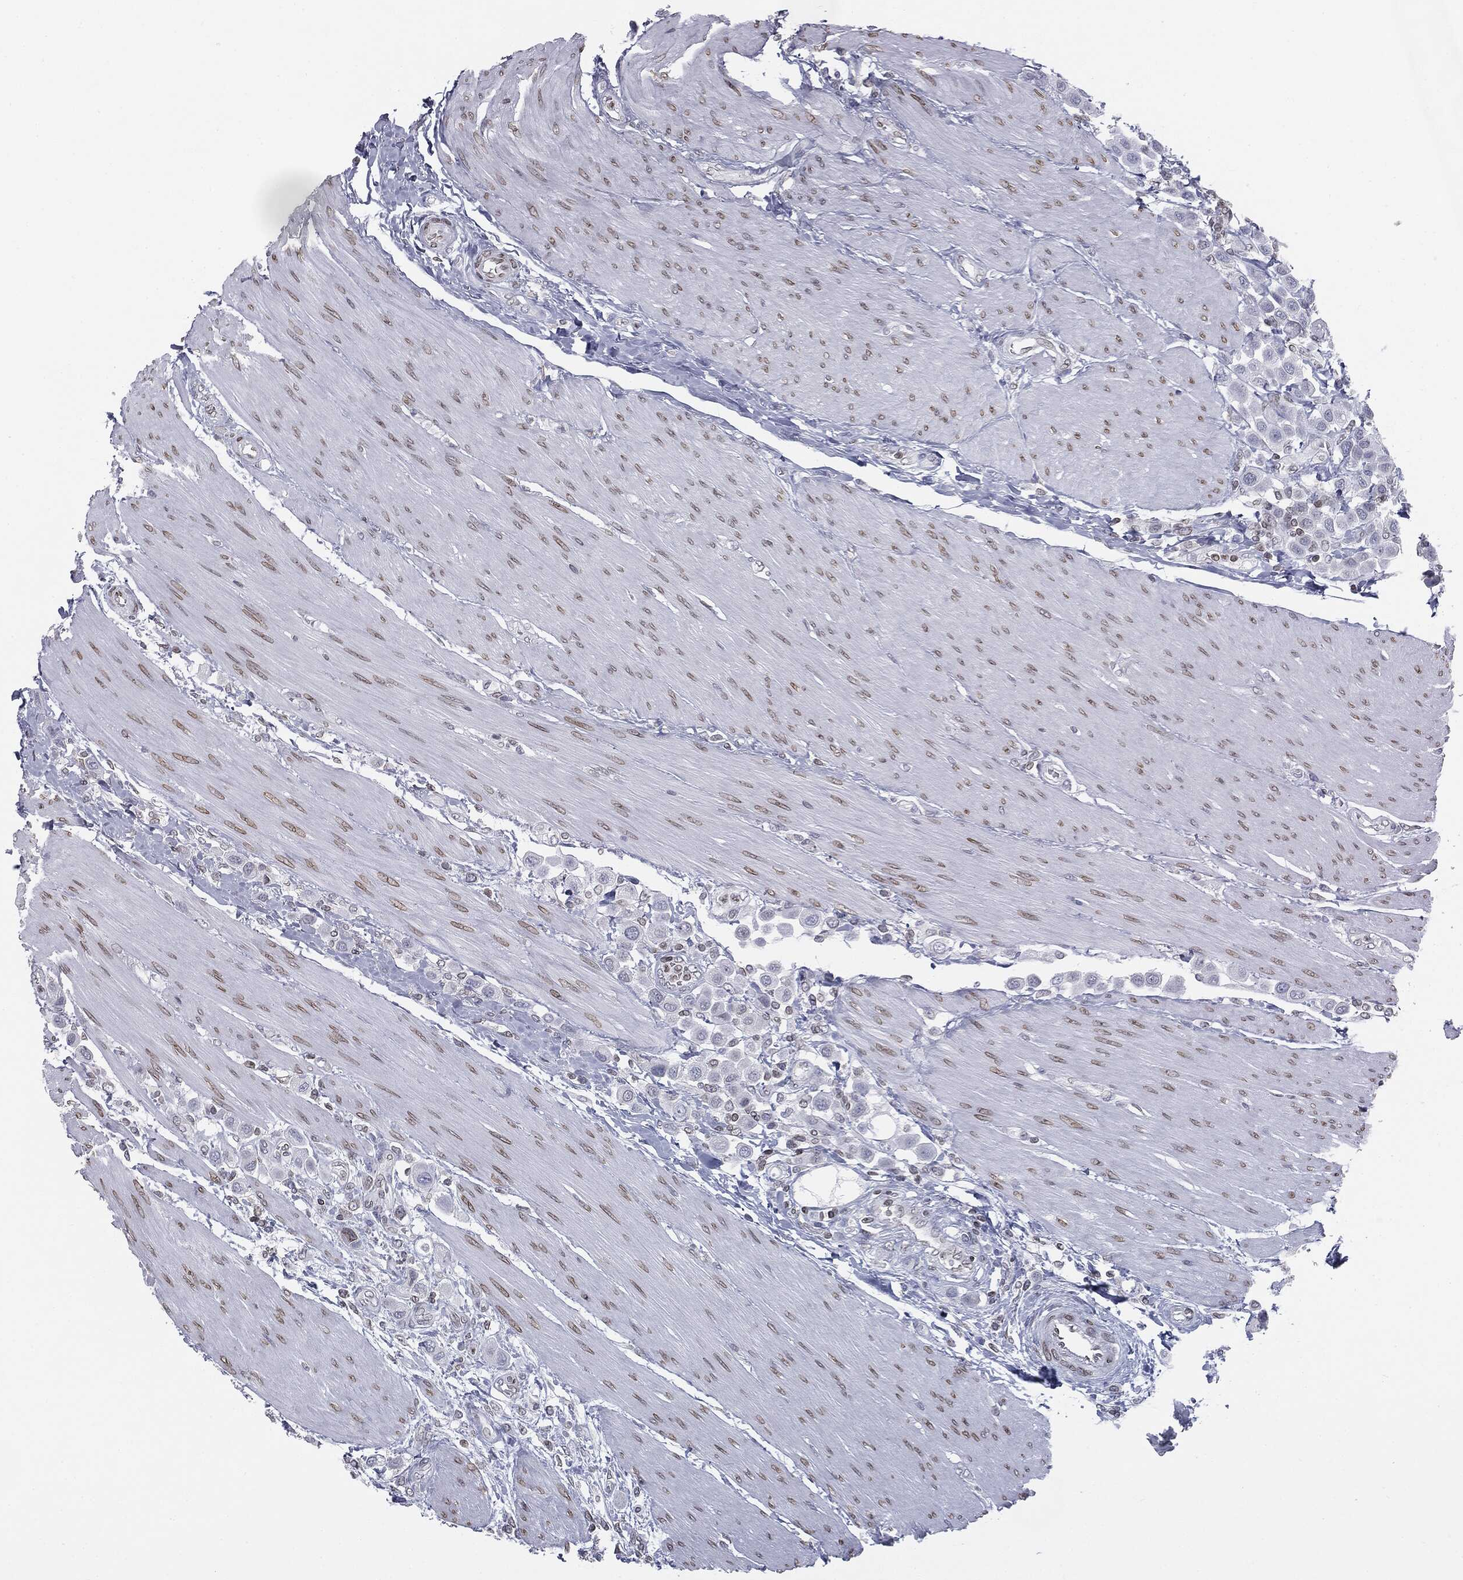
{"staining": {"intensity": "weak", "quantity": "<25%", "location": "nuclear"}, "tissue": "urothelial cancer", "cell_type": "Tumor cells", "image_type": "cancer", "snomed": [{"axis": "morphology", "description": "Urothelial carcinoma, High grade"}, {"axis": "topography", "description": "Urinary bladder"}], "caption": "Tumor cells show no significant protein positivity in high-grade urothelial carcinoma.", "gene": "ALDOB", "patient": {"sex": "male", "age": 50}}